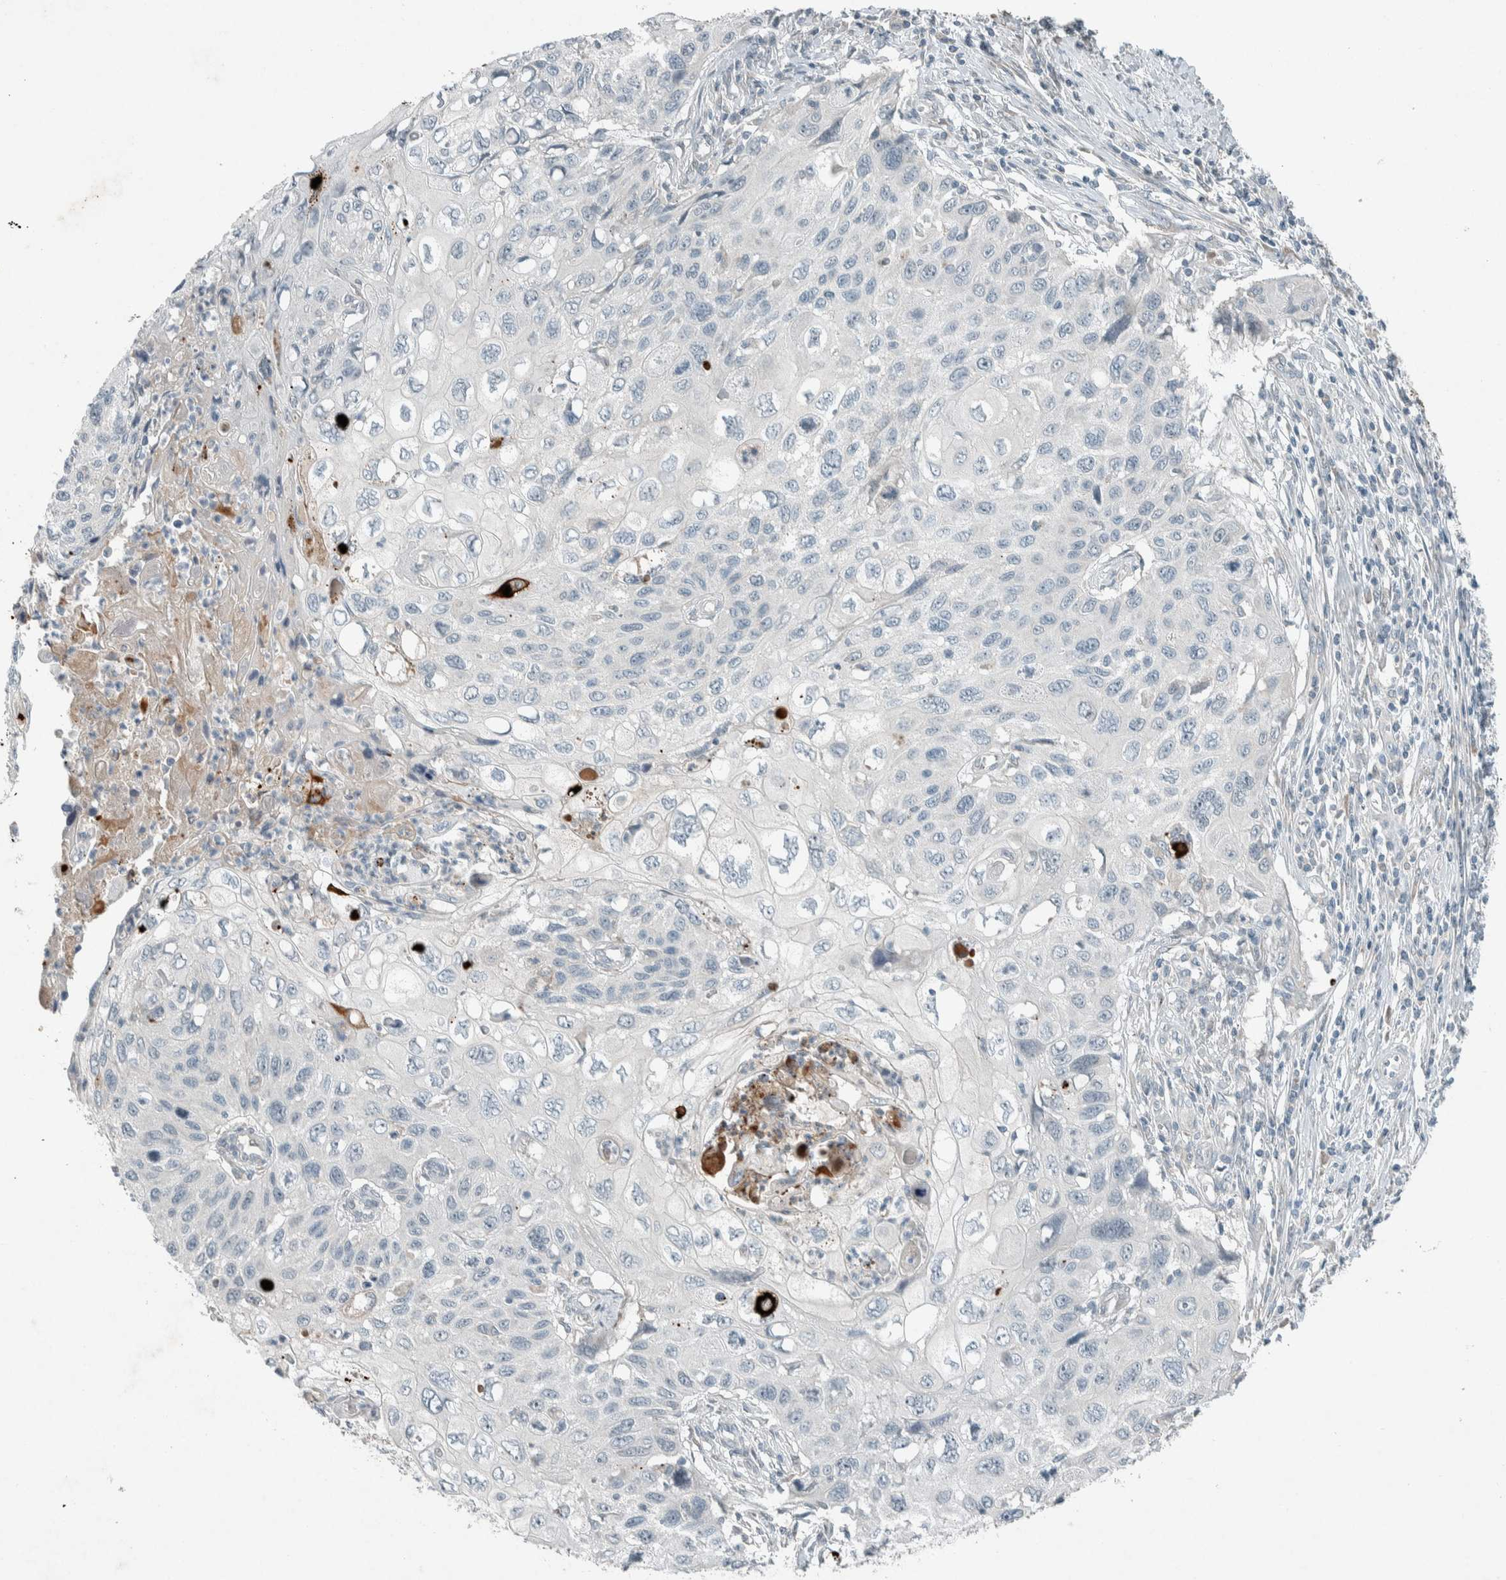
{"staining": {"intensity": "strong", "quantity": "<25%", "location": "cytoplasmic/membranous"}, "tissue": "cervical cancer", "cell_type": "Tumor cells", "image_type": "cancer", "snomed": [{"axis": "morphology", "description": "Squamous cell carcinoma, NOS"}, {"axis": "topography", "description": "Cervix"}], "caption": "Immunohistochemistry micrograph of squamous cell carcinoma (cervical) stained for a protein (brown), which shows medium levels of strong cytoplasmic/membranous positivity in approximately <25% of tumor cells.", "gene": "CERCAM", "patient": {"sex": "female", "age": 70}}